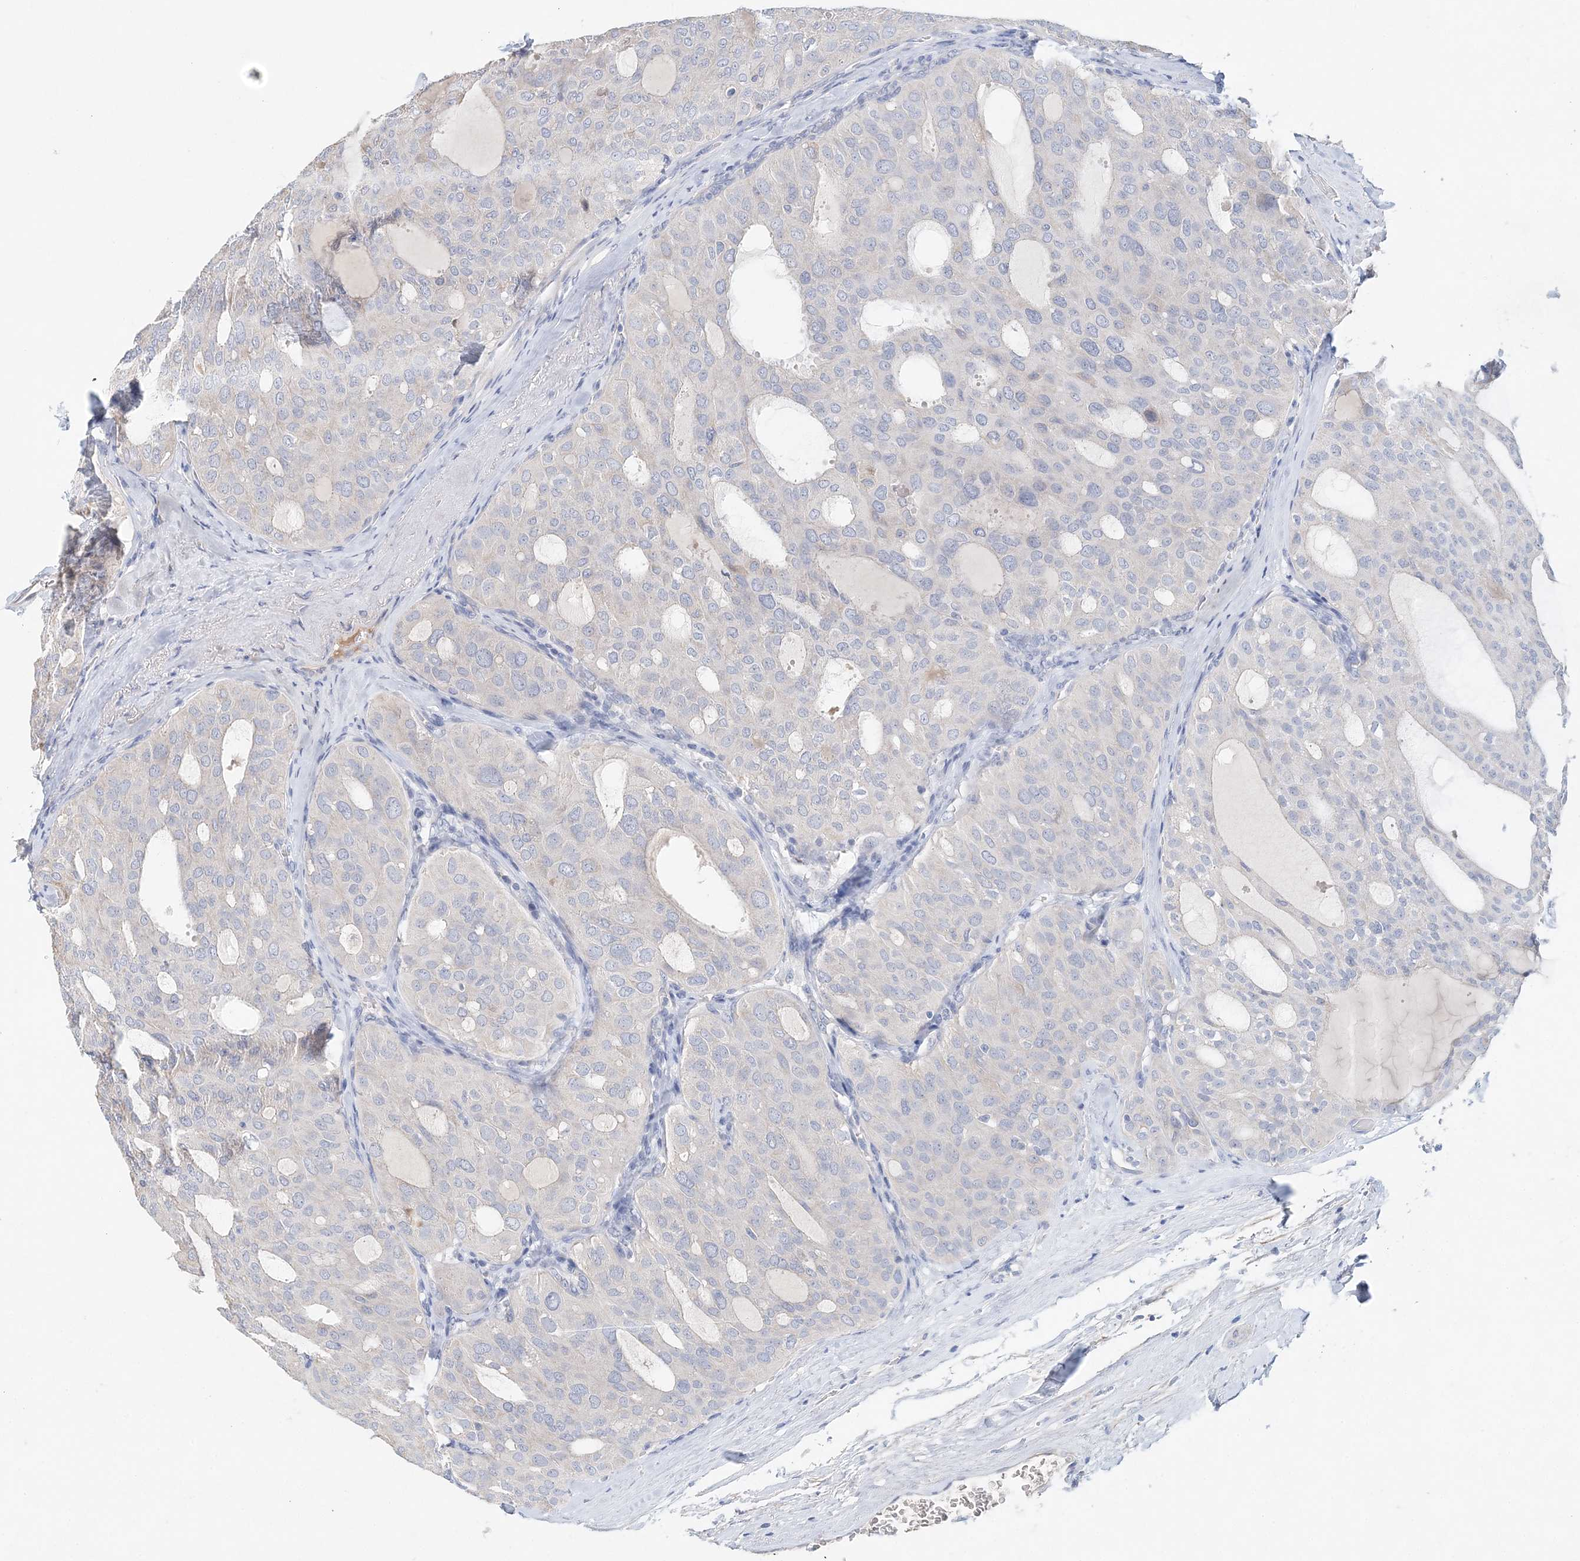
{"staining": {"intensity": "negative", "quantity": "none", "location": "none"}, "tissue": "thyroid cancer", "cell_type": "Tumor cells", "image_type": "cancer", "snomed": [{"axis": "morphology", "description": "Follicular adenoma carcinoma, NOS"}, {"axis": "topography", "description": "Thyroid gland"}], "caption": "Histopathology image shows no significant protein positivity in tumor cells of follicular adenoma carcinoma (thyroid).", "gene": "LRRIQ4", "patient": {"sex": "male", "age": 75}}